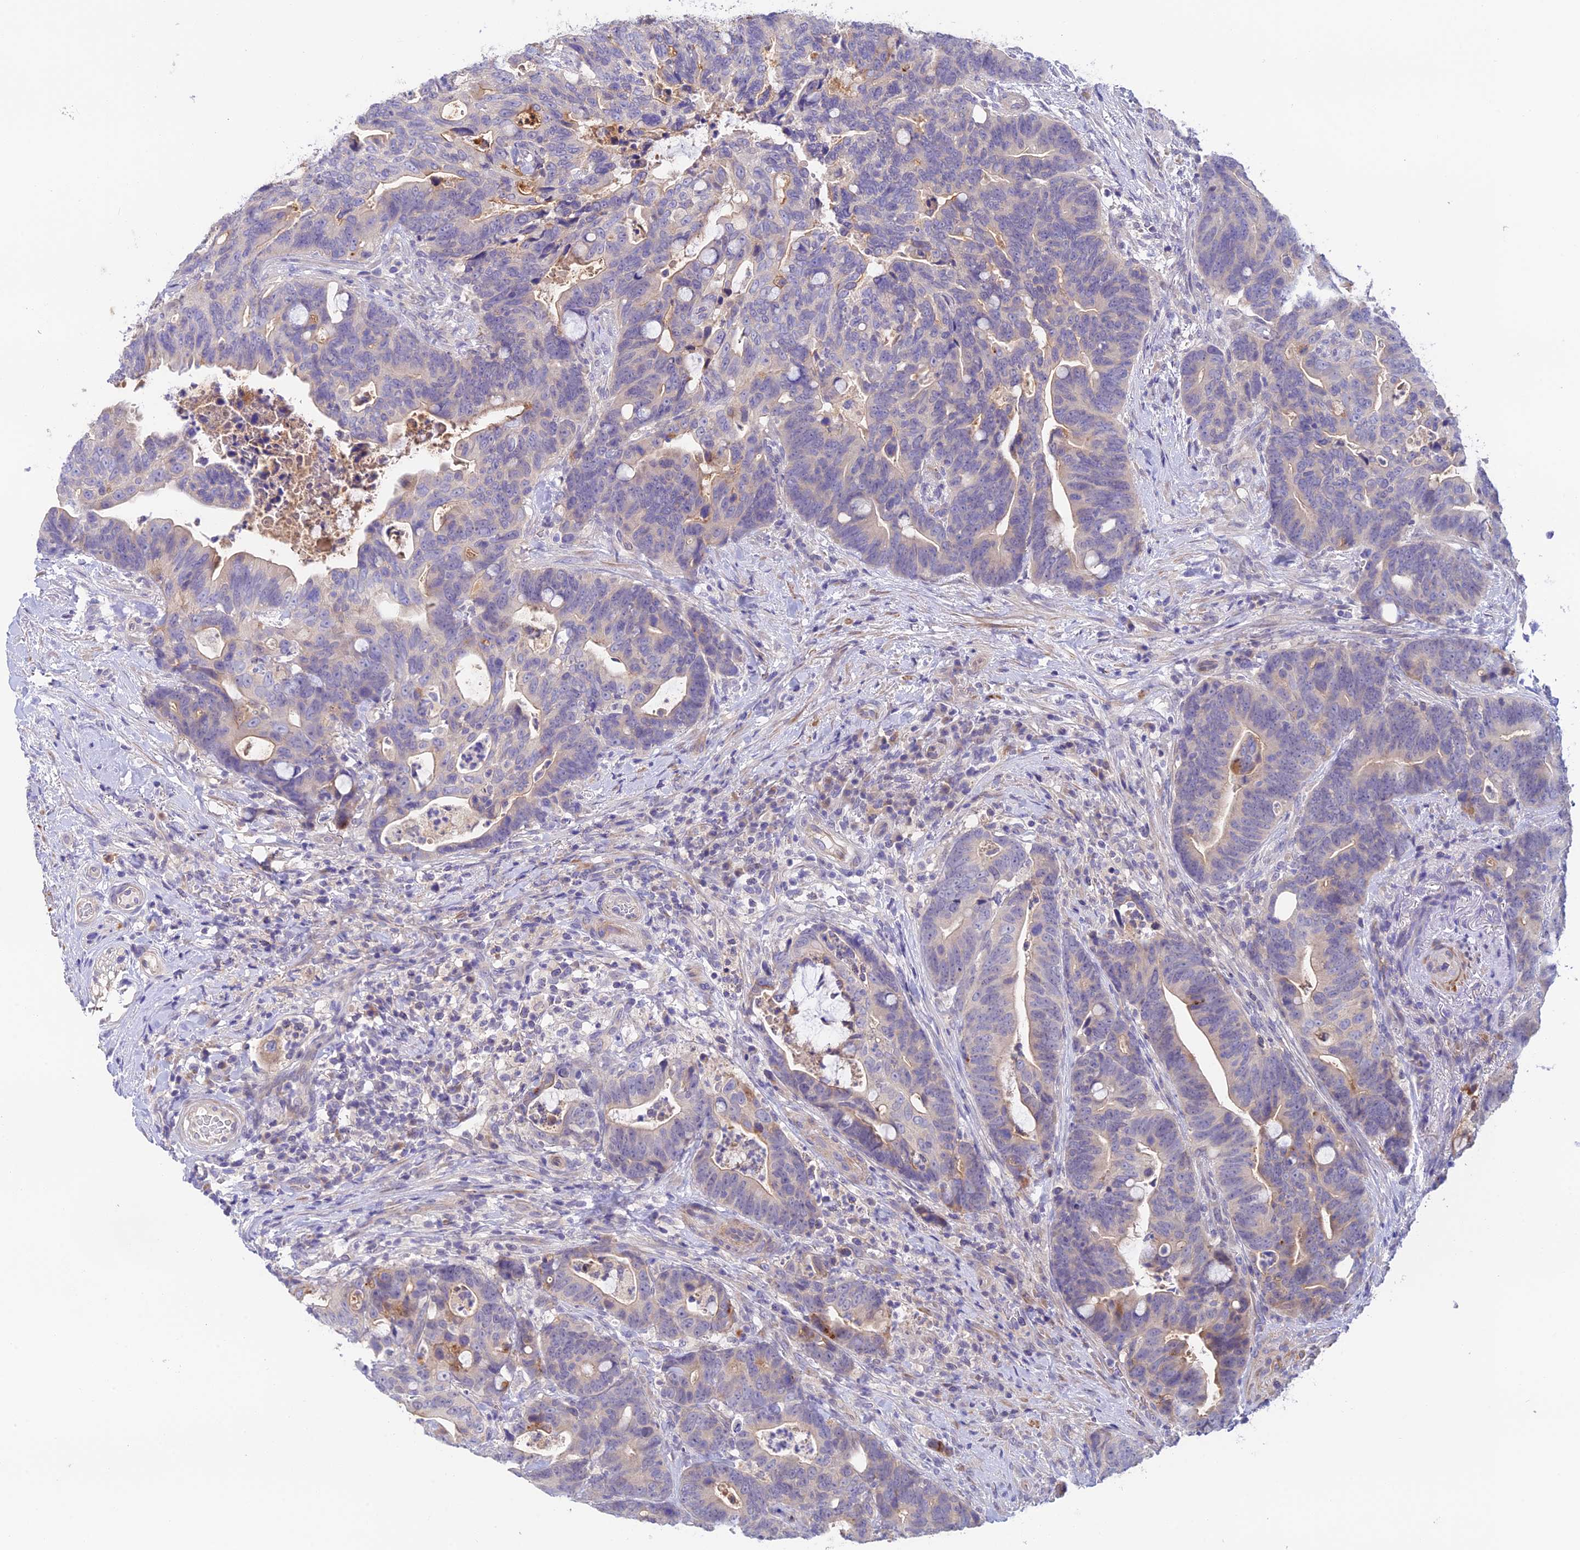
{"staining": {"intensity": "weak", "quantity": "<25%", "location": "cytoplasmic/membranous"}, "tissue": "colorectal cancer", "cell_type": "Tumor cells", "image_type": "cancer", "snomed": [{"axis": "morphology", "description": "Adenocarcinoma, NOS"}, {"axis": "topography", "description": "Colon"}], "caption": "This is an immunohistochemistry histopathology image of adenocarcinoma (colorectal). There is no staining in tumor cells.", "gene": "CWH43", "patient": {"sex": "female", "age": 82}}